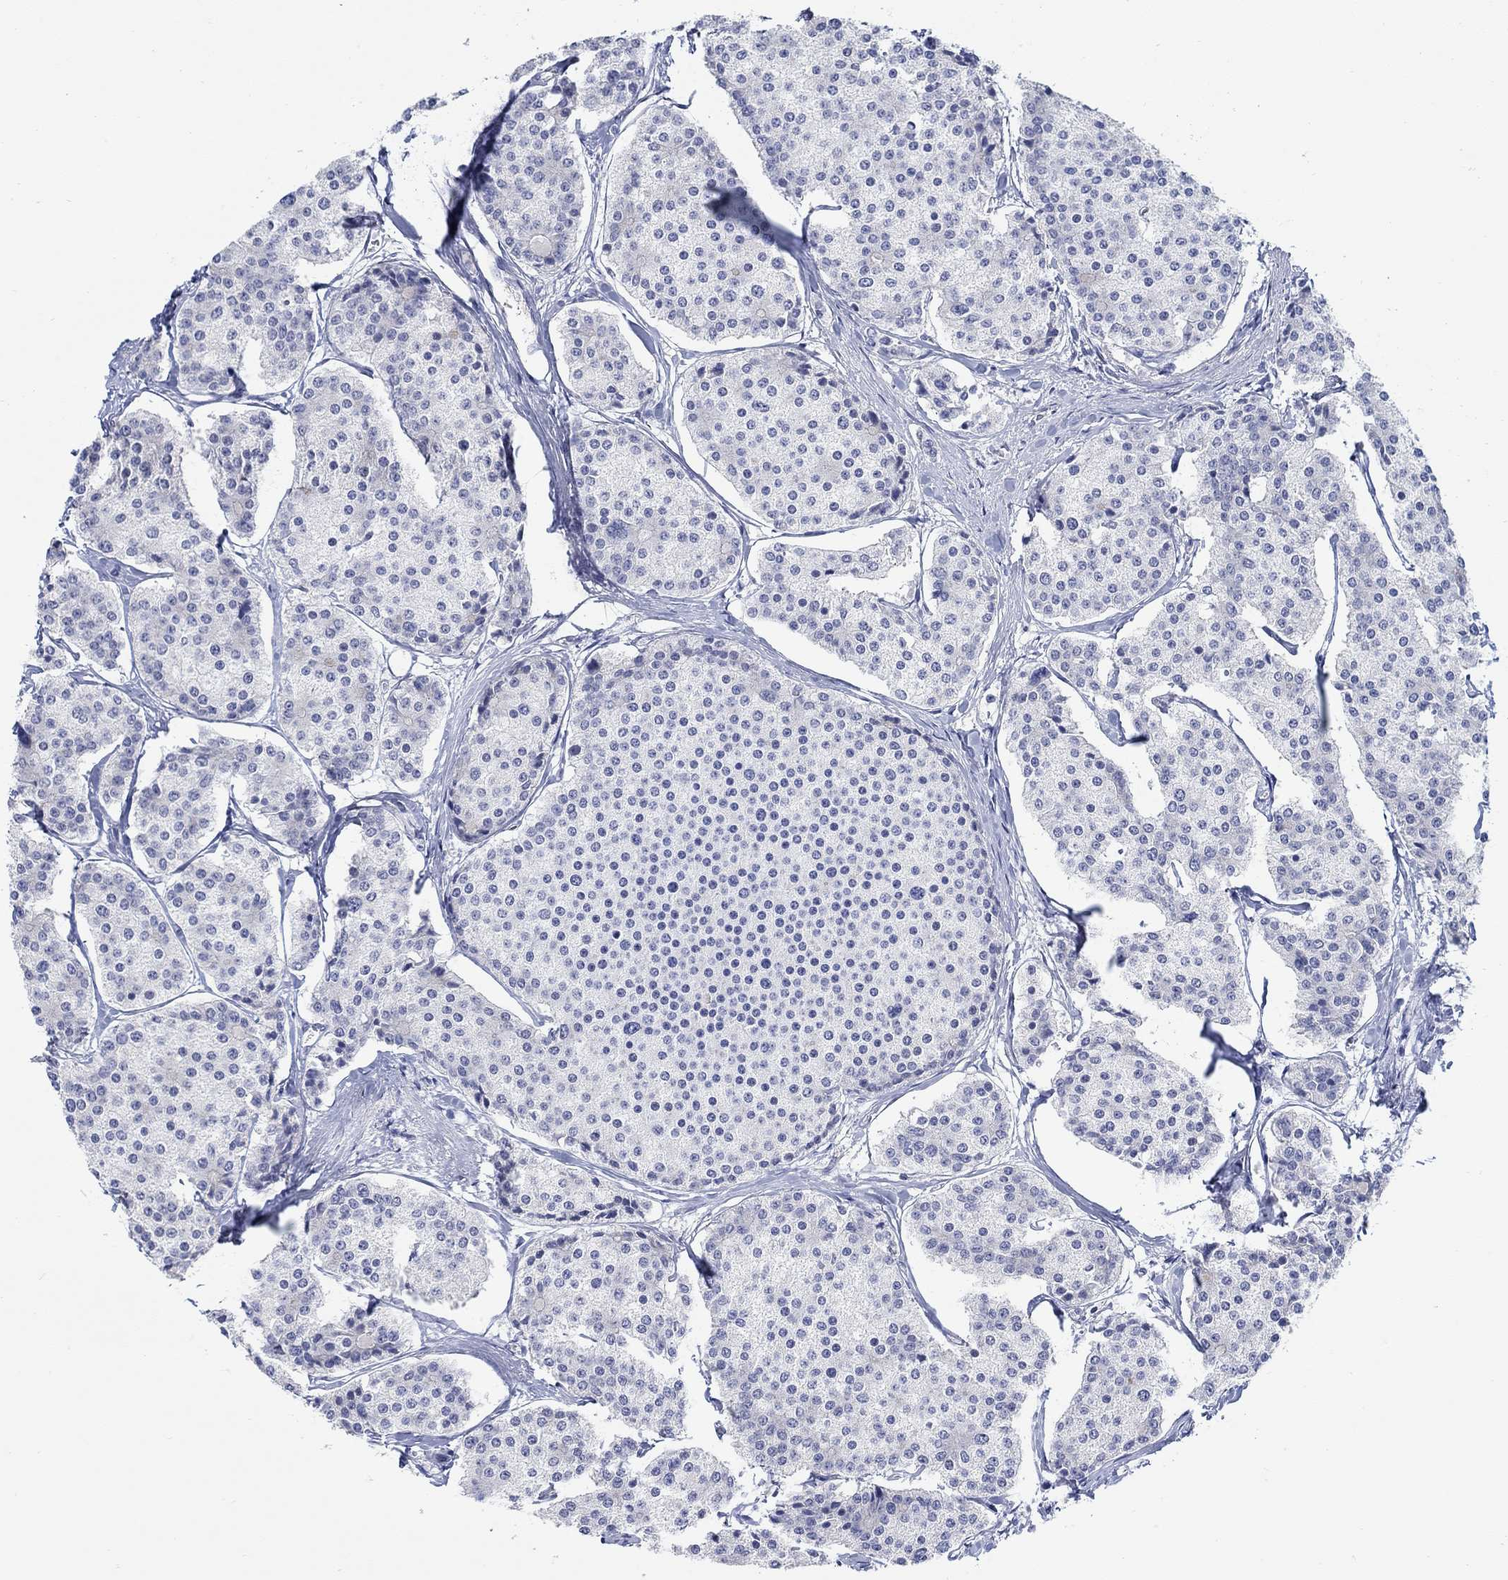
{"staining": {"intensity": "negative", "quantity": "none", "location": "none"}, "tissue": "carcinoid", "cell_type": "Tumor cells", "image_type": "cancer", "snomed": [{"axis": "morphology", "description": "Carcinoid, malignant, NOS"}, {"axis": "topography", "description": "Small intestine"}], "caption": "Carcinoid was stained to show a protein in brown. There is no significant staining in tumor cells.", "gene": "KRT222", "patient": {"sex": "female", "age": 65}}